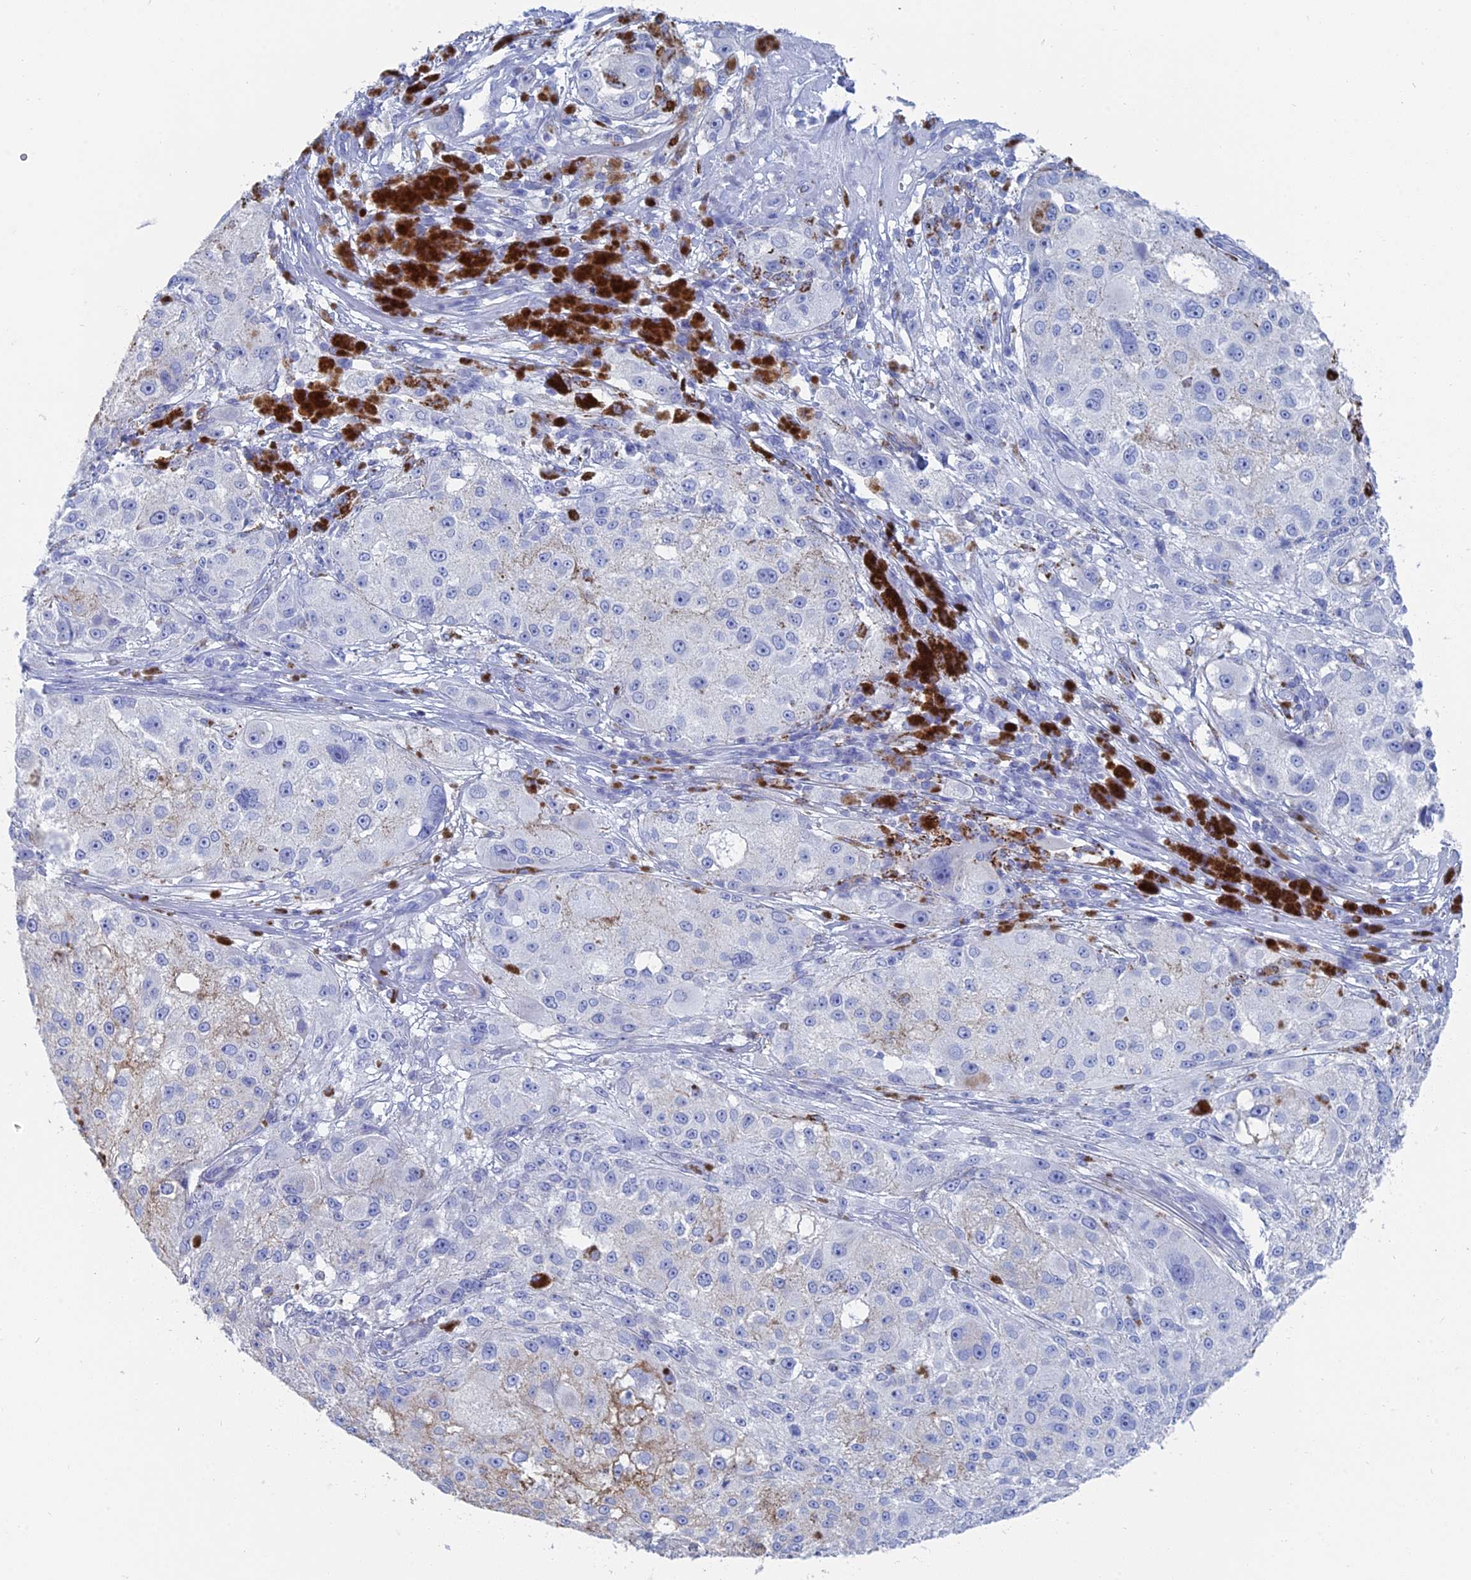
{"staining": {"intensity": "moderate", "quantity": "<25%", "location": "cytoplasmic/membranous"}, "tissue": "melanoma", "cell_type": "Tumor cells", "image_type": "cancer", "snomed": [{"axis": "morphology", "description": "Necrosis, NOS"}, {"axis": "morphology", "description": "Malignant melanoma, NOS"}, {"axis": "topography", "description": "Skin"}], "caption": "High-power microscopy captured an immunohistochemistry (IHC) micrograph of melanoma, revealing moderate cytoplasmic/membranous positivity in approximately <25% of tumor cells.", "gene": "ALMS1", "patient": {"sex": "female", "age": 87}}